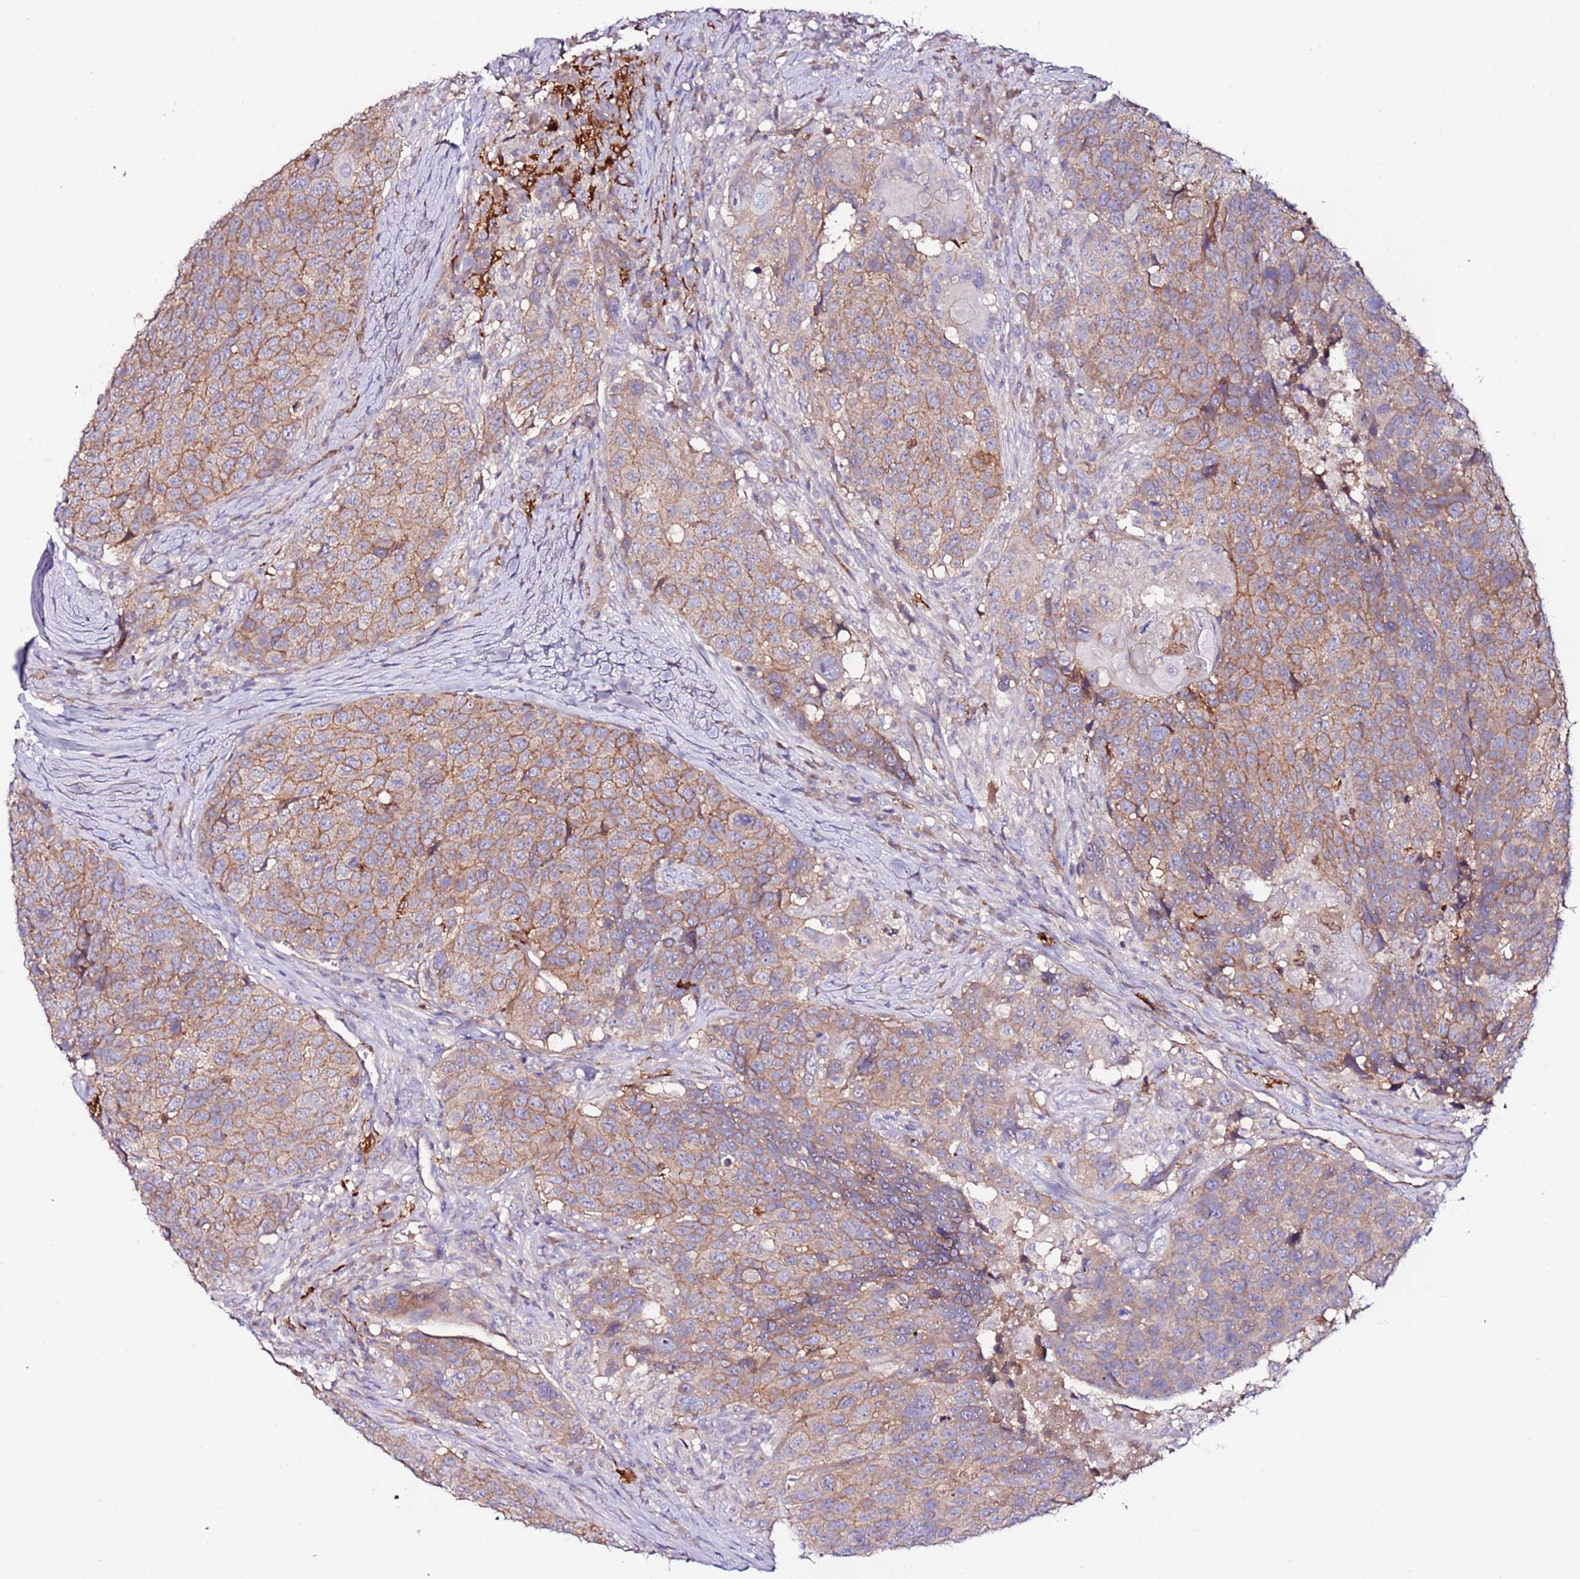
{"staining": {"intensity": "moderate", "quantity": ">75%", "location": "cytoplasmic/membranous"}, "tissue": "head and neck cancer", "cell_type": "Tumor cells", "image_type": "cancer", "snomed": [{"axis": "morphology", "description": "Squamous cell carcinoma, NOS"}, {"axis": "topography", "description": "Head-Neck"}], "caption": "Head and neck cancer tissue displays moderate cytoplasmic/membranous expression in about >75% of tumor cells, visualized by immunohistochemistry.", "gene": "FLVCR1", "patient": {"sex": "male", "age": 66}}